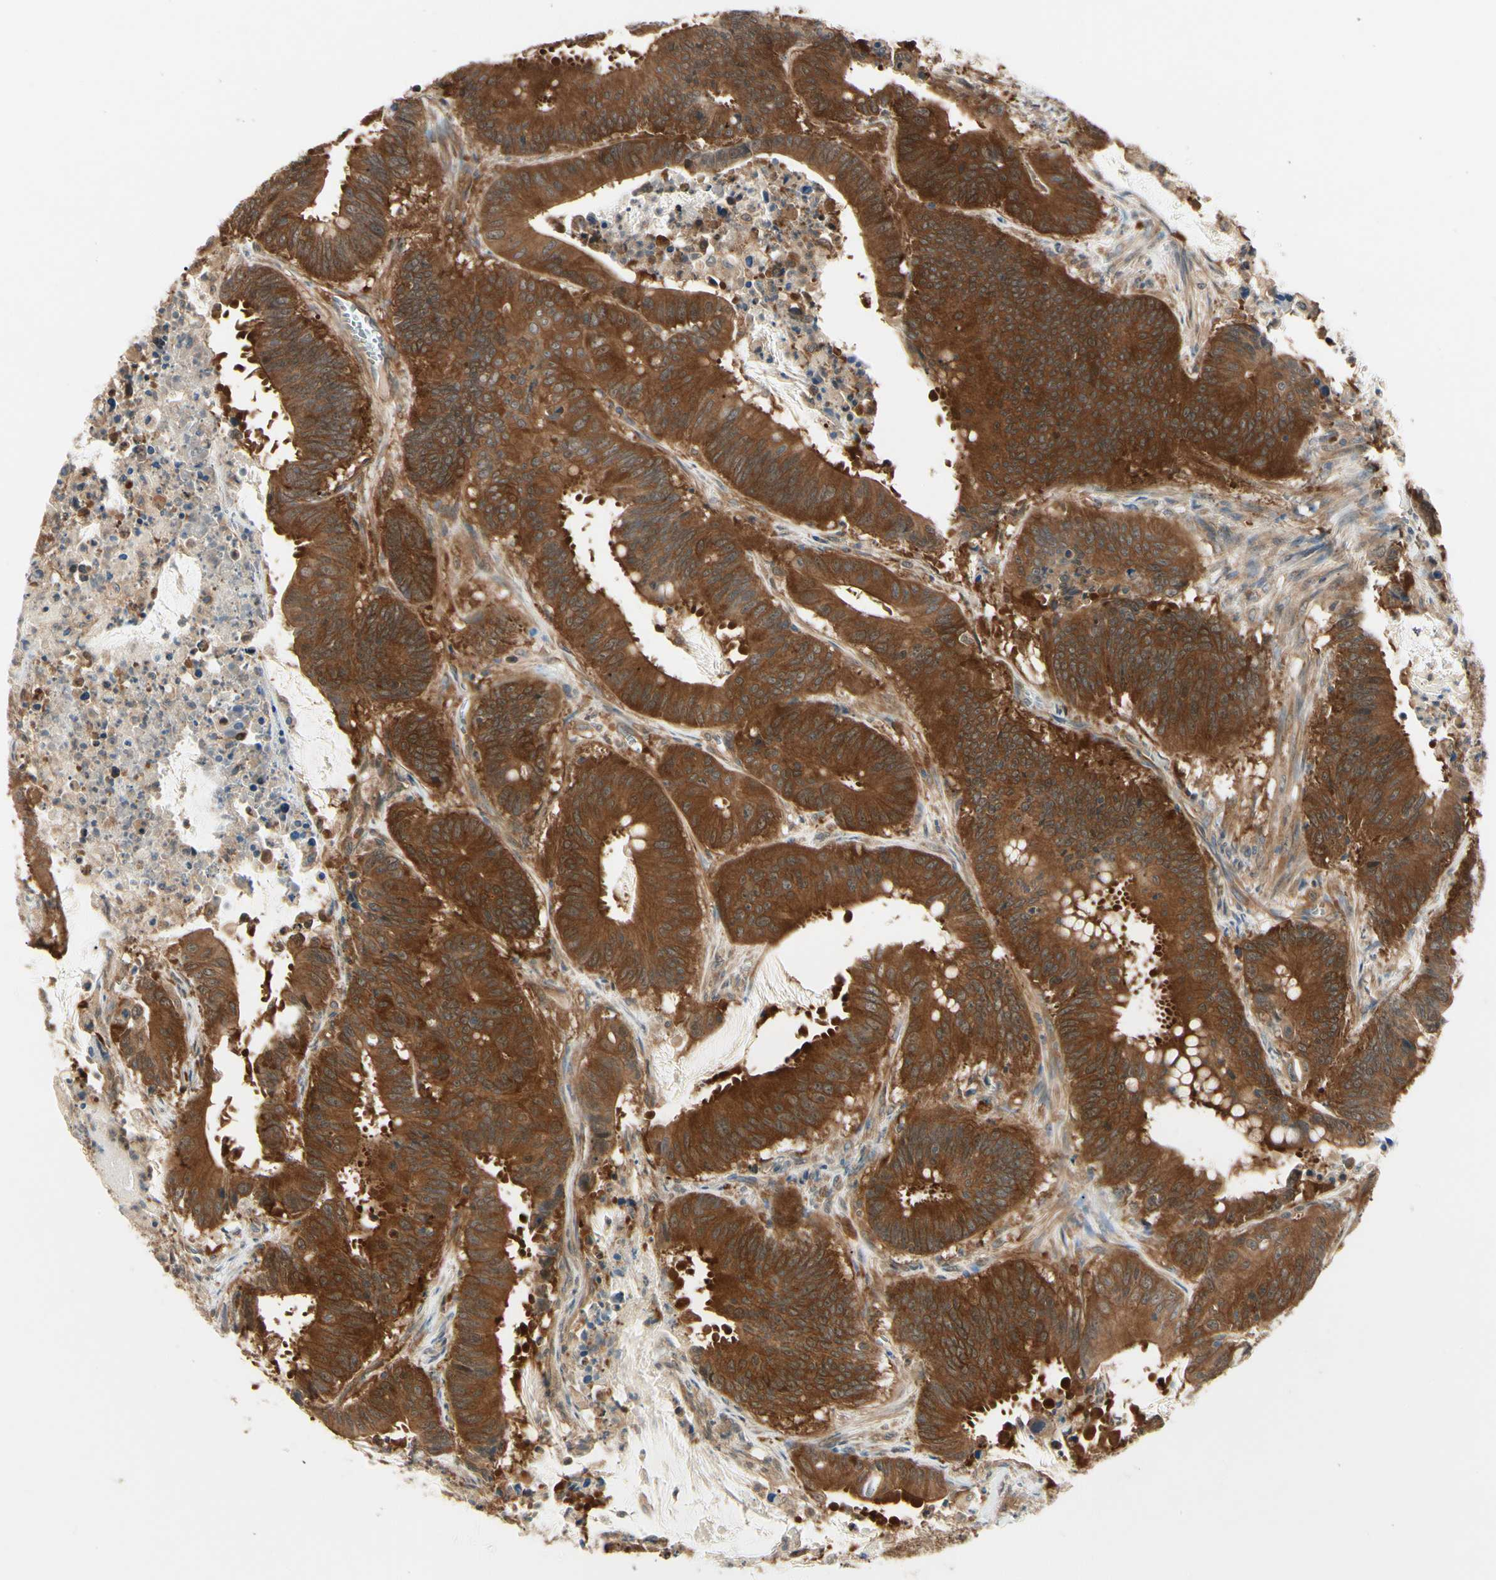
{"staining": {"intensity": "strong", "quantity": ">75%", "location": "cytoplasmic/membranous"}, "tissue": "colorectal cancer", "cell_type": "Tumor cells", "image_type": "cancer", "snomed": [{"axis": "morphology", "description": "Adenocarcinoma, NOS"}, {"axis": "topography", "description": "Colon"}], "caption": "Colorectal cancer (adenocarcinoma) stained for a protein (brown) demonstrates strong cytoplasmic/membranous positive staining in about >75% of tumor cells.", "gene": "NME1-NME2", "patient": {"sex": "male", "age": 45}}